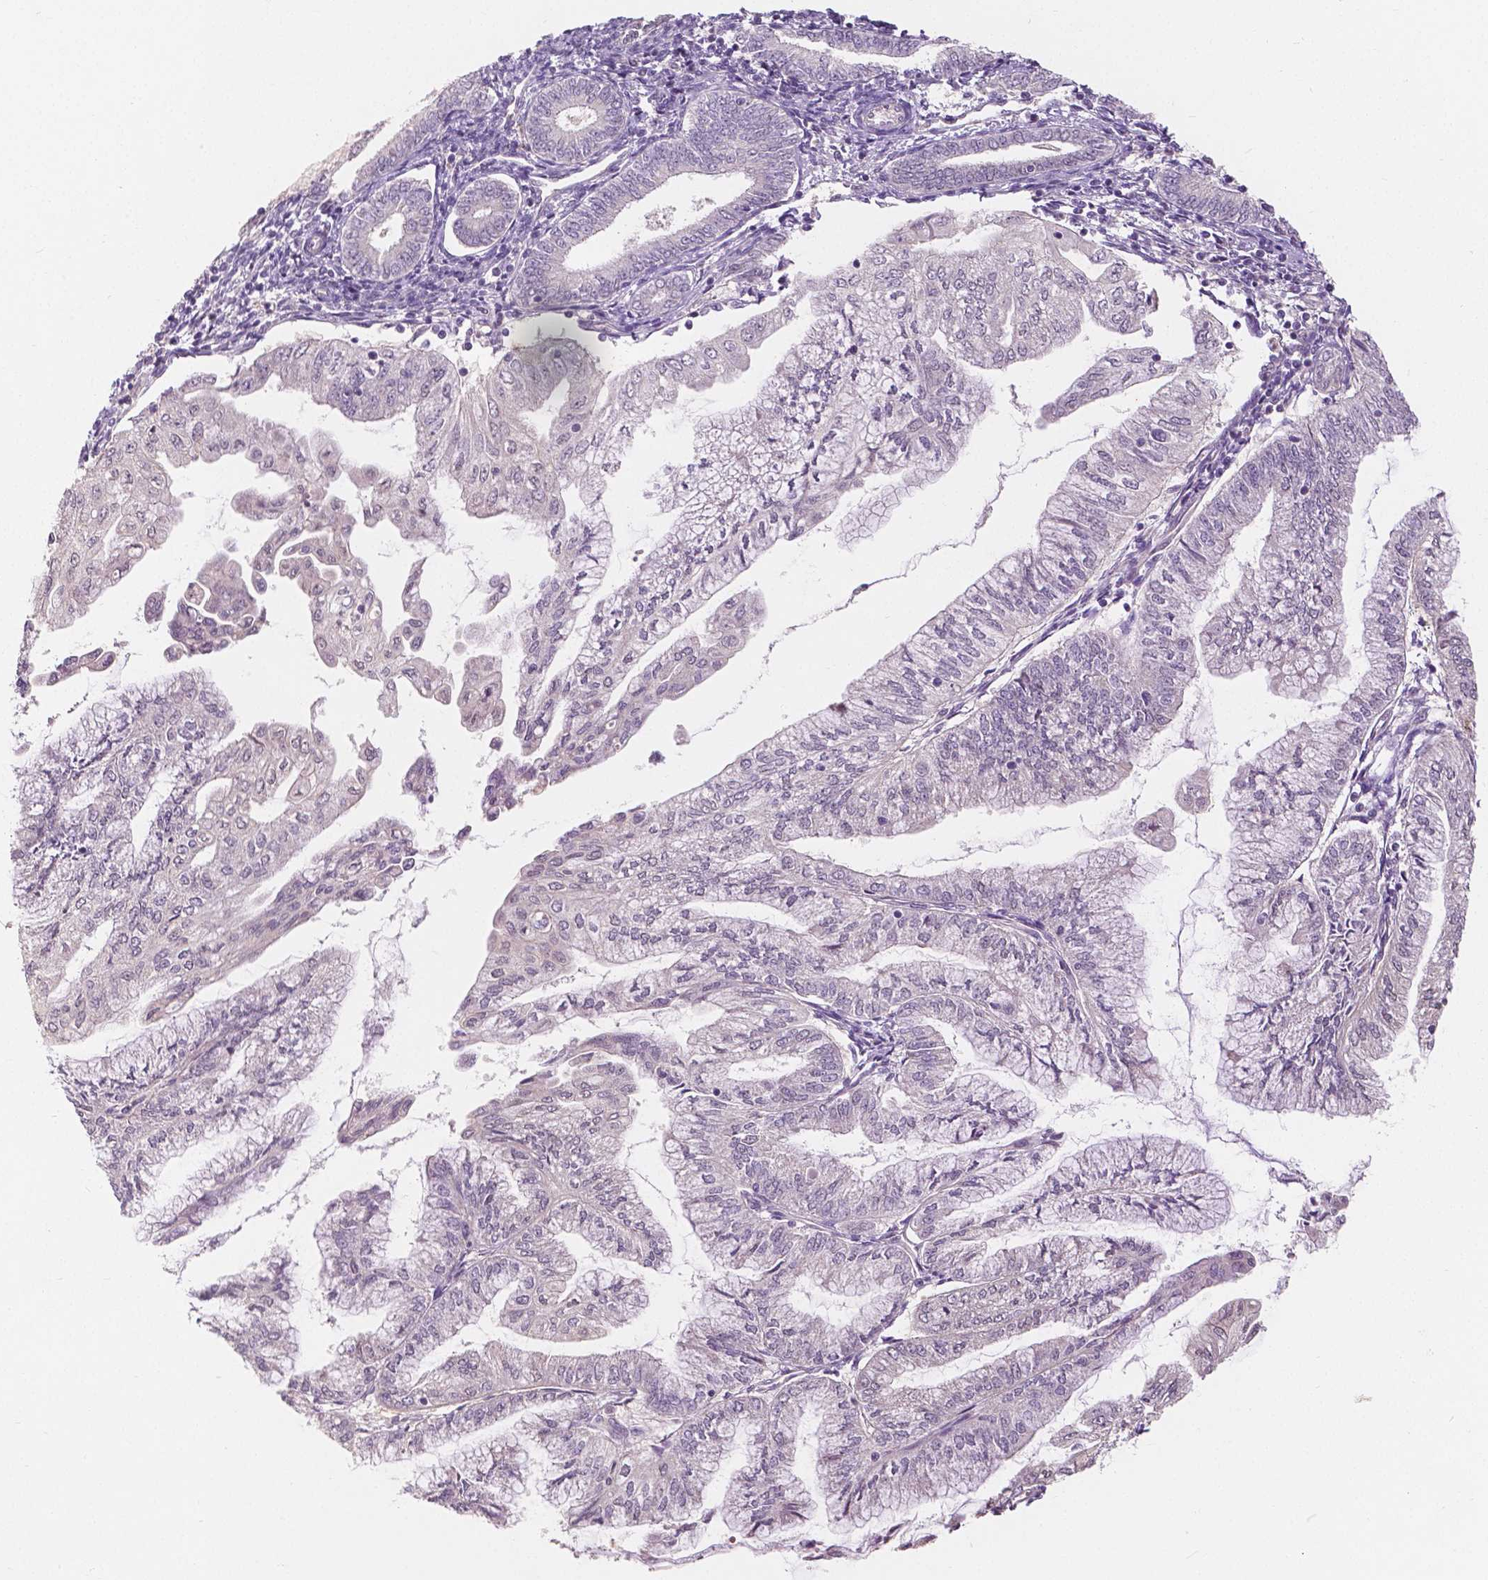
{"staining": {"intensity": "negative", "quantity": "none", "location": "none"}, "tissue": "endometrial cancer", "cell_type": "Tumor cells", "image_type": "cancer", "snomed": [{"axis": "morphology", "description": "Adenocarcinoma, NOS"}, {"axis": "topography", "description": "Endometrium"}], "caption": "Immunohistochemistry (IHC) image of human endometrial cancer (adenocarcinoma) stained for a protein (brown), which shows no positivity in tumor cells.", "gene": "NAPRT", "patient": {"sex": "female", "age": 55}}